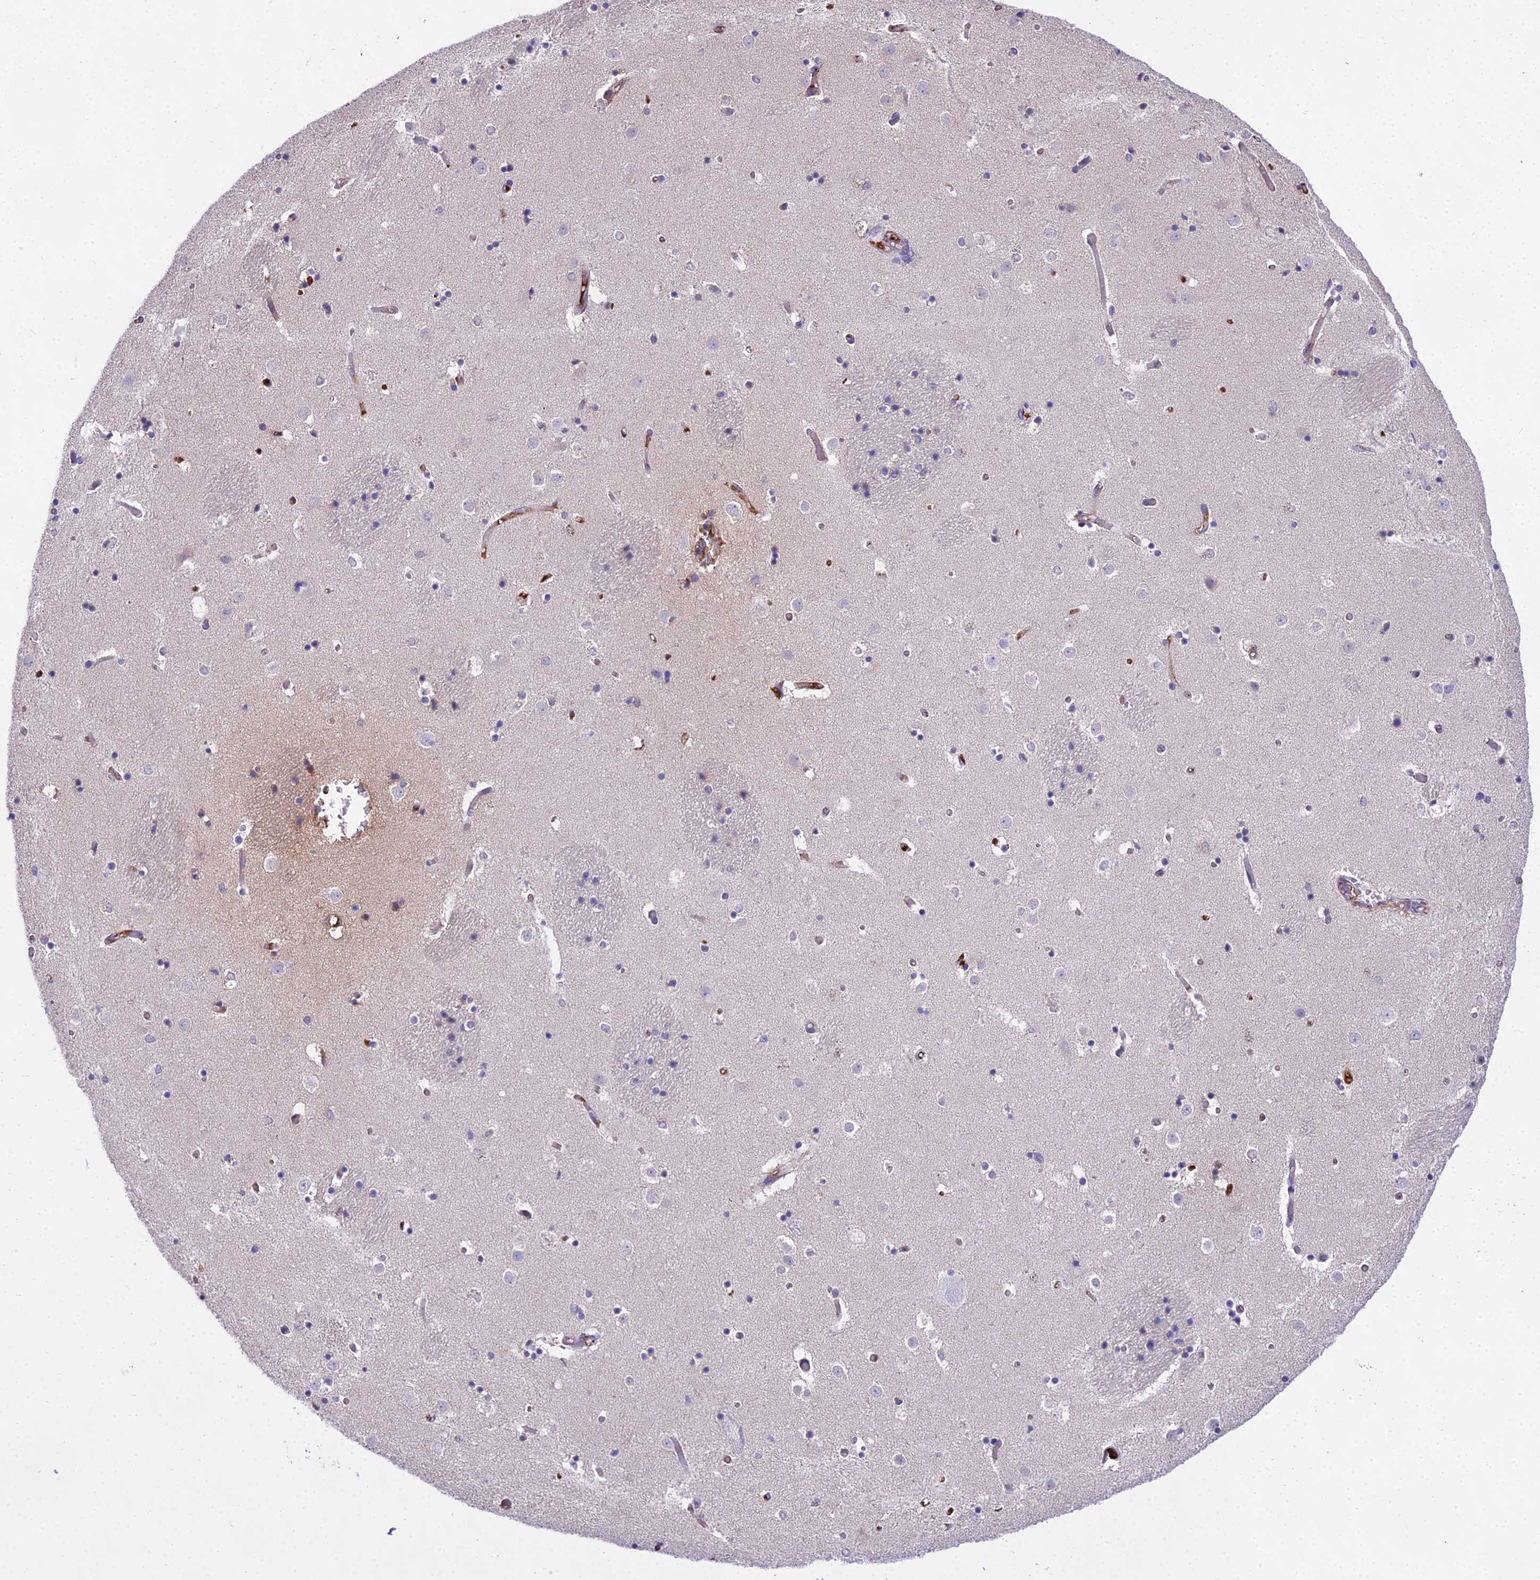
{"staining": {"intensity": "negative", "quantity": "none", "location": "none"}, "tissue": "caudate", "cell_type": "Glial cells", "image_type": "normal", "snomed": [{"axis": "morphology", "description": "Normal tissue, NOS"}, {"axis": "topography", "description": "Lateral ventricle wall"}], "caption": "The photomicrograph displays no staining of glial cells in unremarkable caudate.", "gene": "MAT2A", "patient": {"sex": "female", "age": 52}}